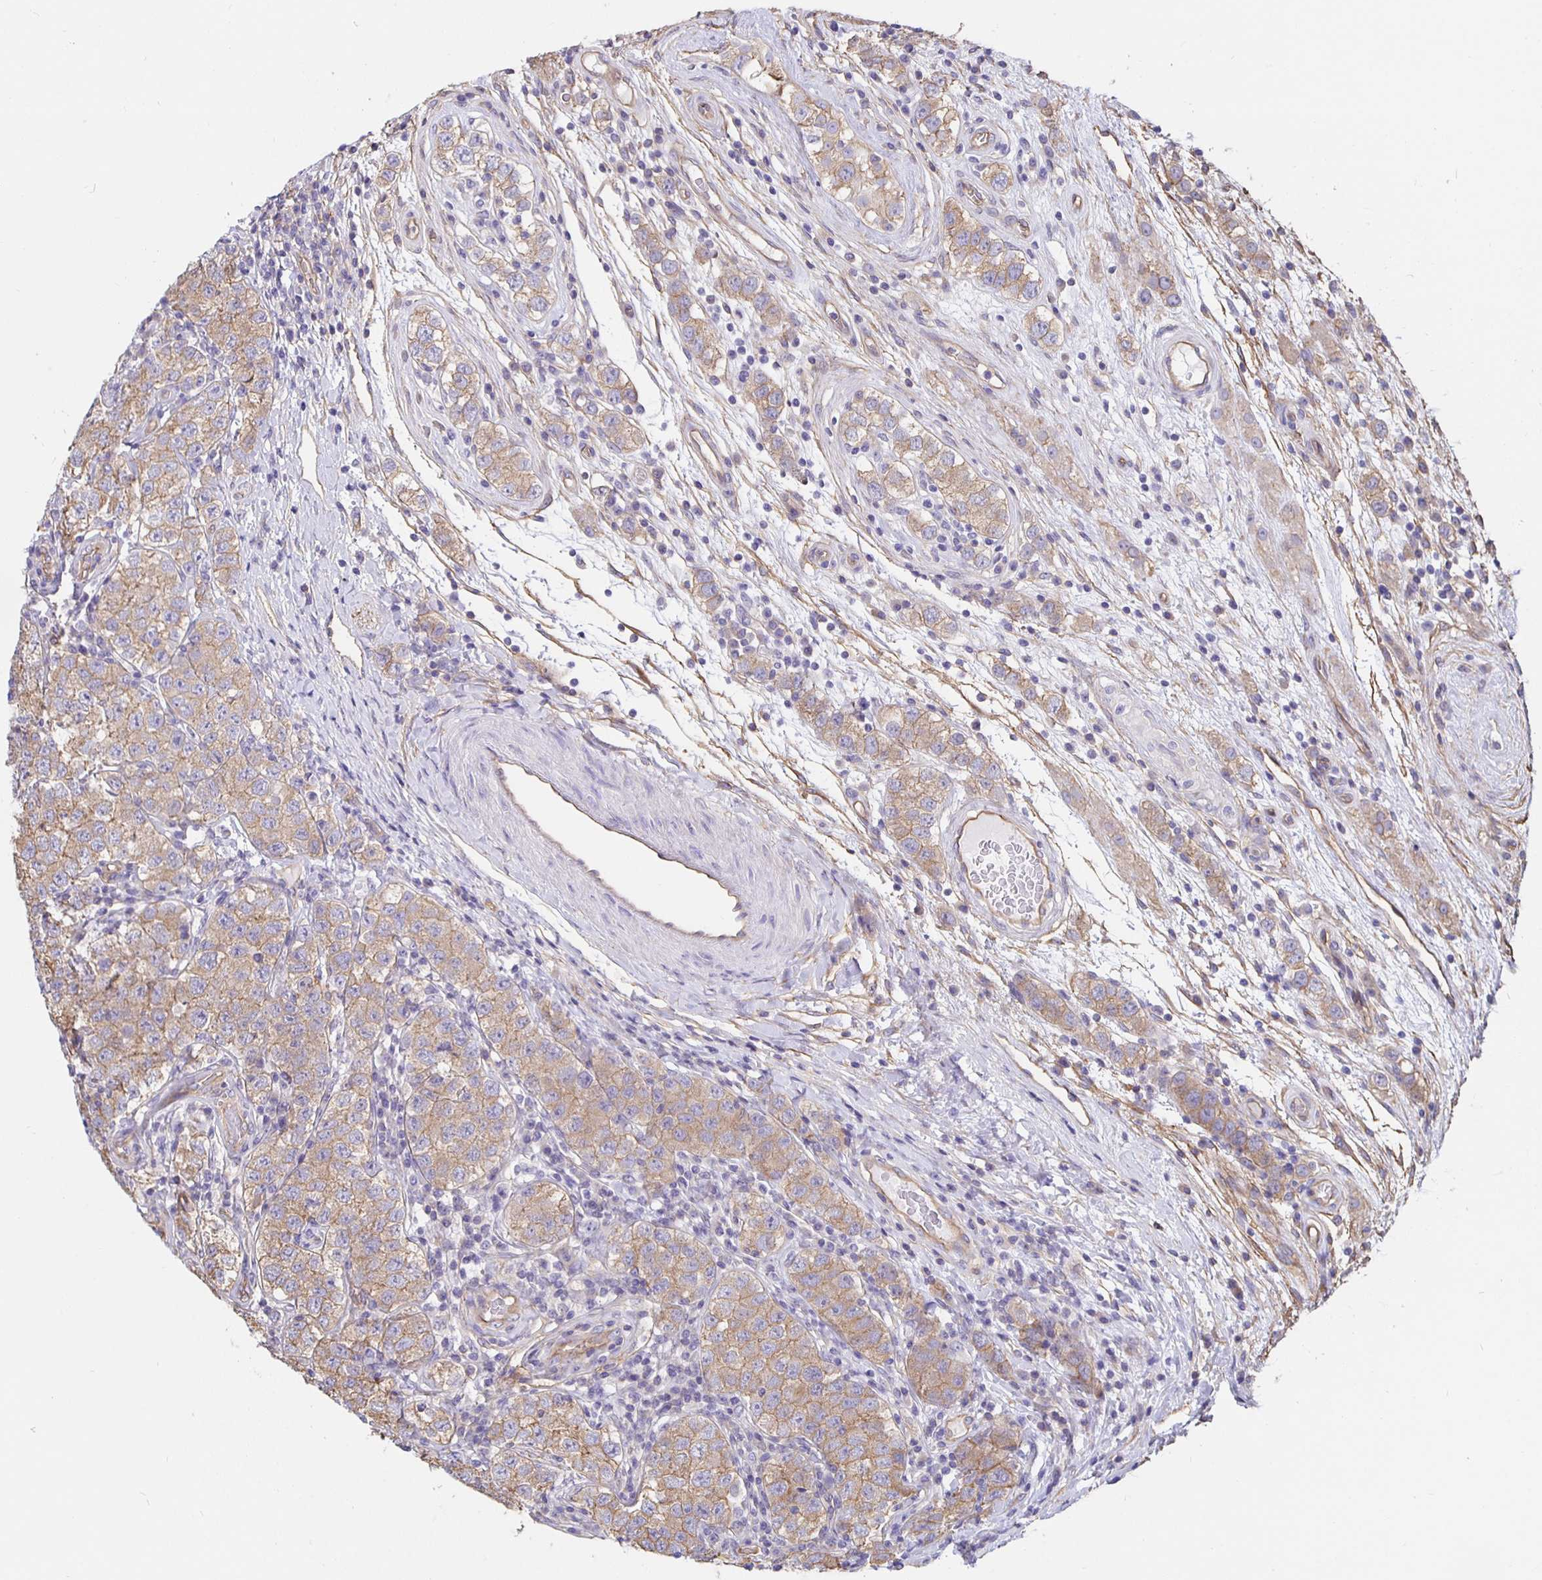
{"staining": {"intensity": "weak", "quantity": ">75%", "location": "cytoplasmic/membranous"}, "tissue": "testis cancer", "cell_type": "Tumor cells", "image_type": "cancer", "snomed": [{"axis": "morphology", "description": "Seminoma, NOS"}, {"axis": "topography", "description": "Testis"}], "caption": "A brown stain shows weak cytoplasmic/membranous positivity of a protein in testis cancer tumor cells.", "gene": "ARHGEF39", "patient": {"sex": "male", "age": 34}}